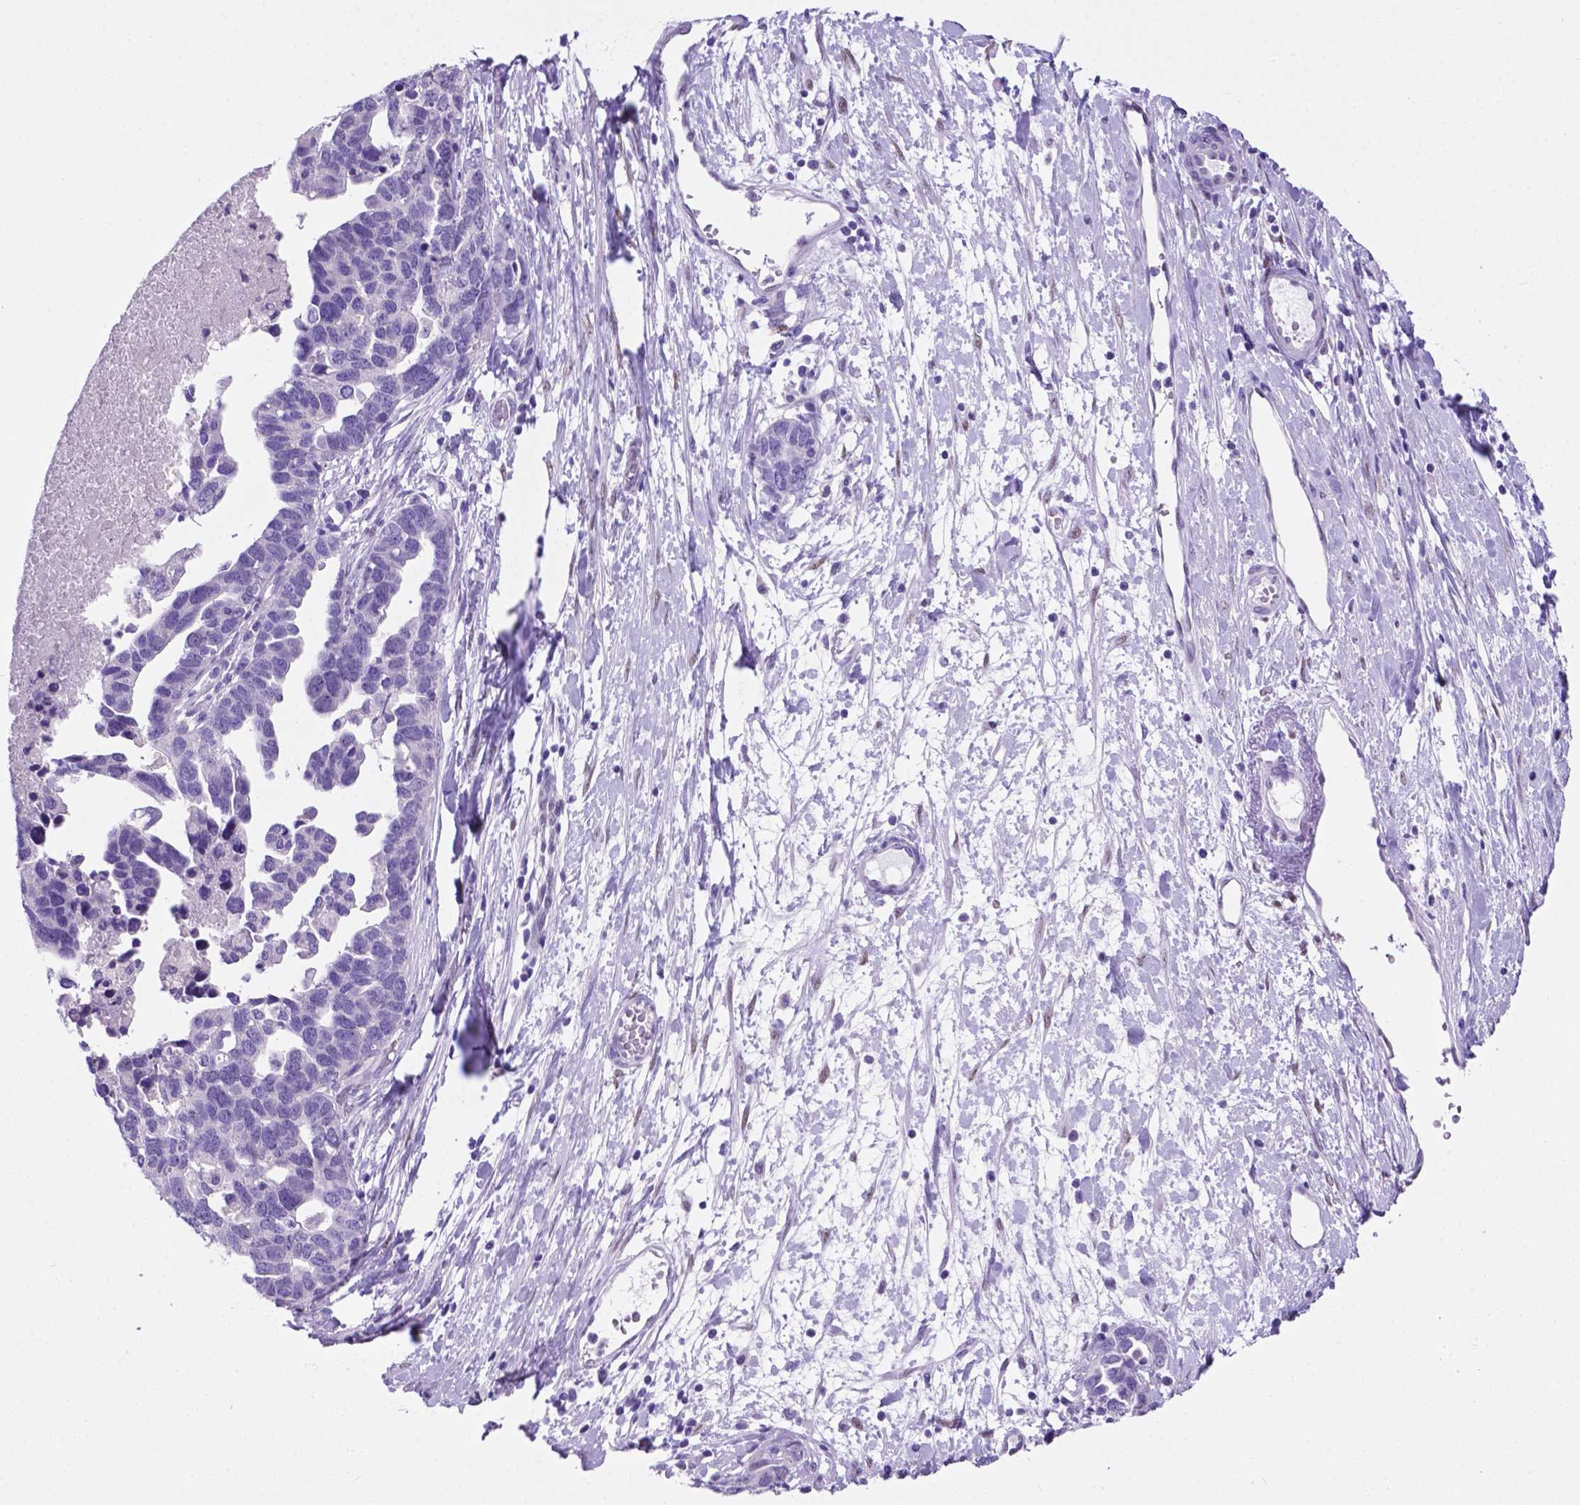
{"staining": {"intensity": "negative", "quantity": "none", "location": "none"}, "tissue": "ovarian cancer", "cell_type": "Tumor cells", "image_type": "cancer", "snomed": [{"axis": "morphology", "description": "Cystadenocarcinoma, serous, NOS"}, {"axis": "topography", "description": "Ovary"}], "caption": "Tumor cells show no significant expression in ovarian cancer.", "gene": "TMEM210", "patient": {"sex": "female", "age": 54}}